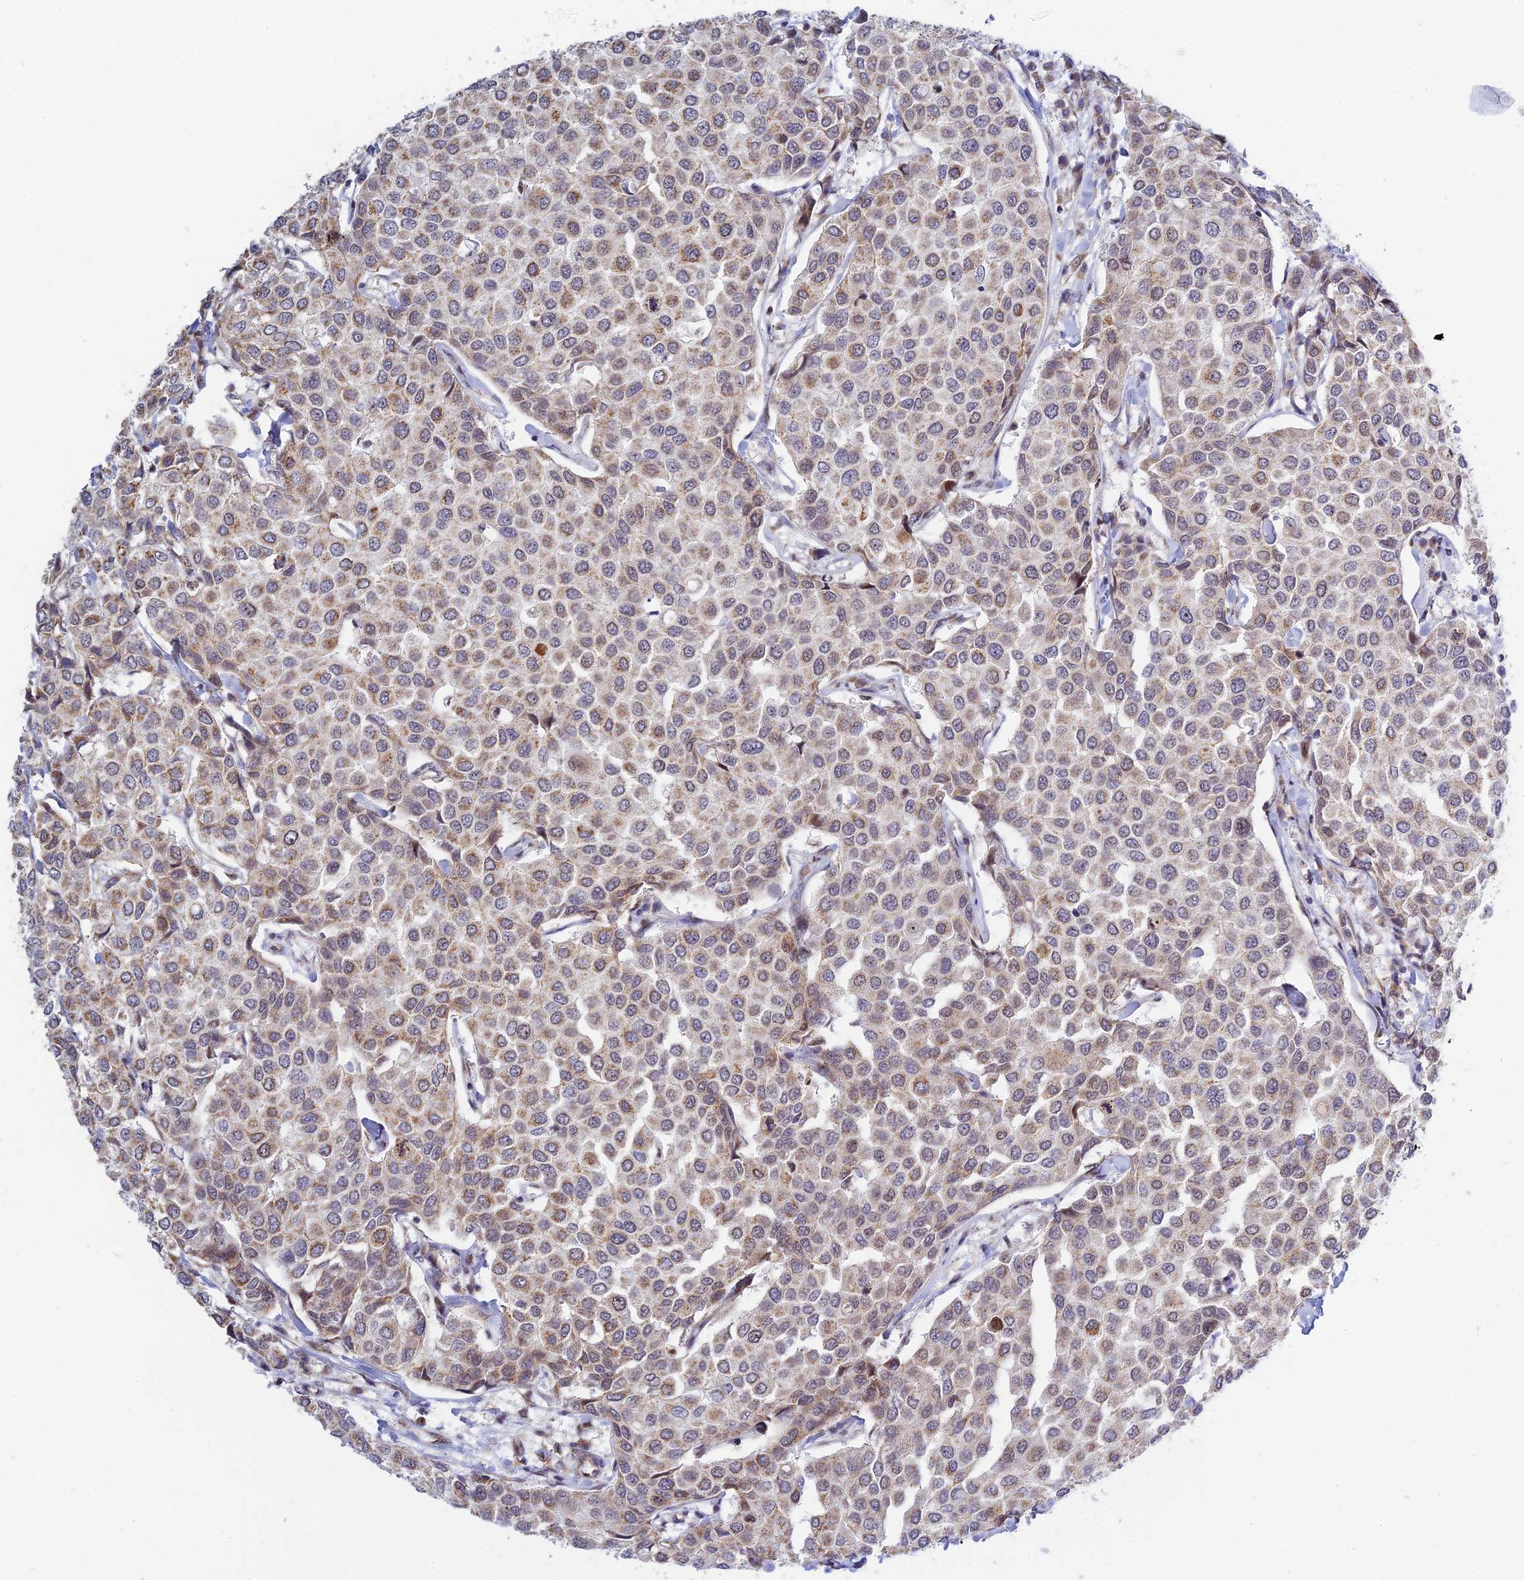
{"staining": {"intensity": "weak", "quantity": "25%-75%", "location": "cytoplasmic/membranous"}, "tissue": "breast cancer", "cell_type": "Tumor cells", "image_type": "cancer", "snomed": [{"axis": "morphology", "description": "Duct carcinoma"}, {"axis": "topography", "description": "Breast"}], "caption": "Immunohistochemistry micrograph of breast cancer stained for a protein (brown), which exhibits low levels of weak cytoplasmic/membranous staining in approximately 25%-75% of tumor cells.", "gene": "HOOK2", "patient": {"sex": "female", "age": 55}}